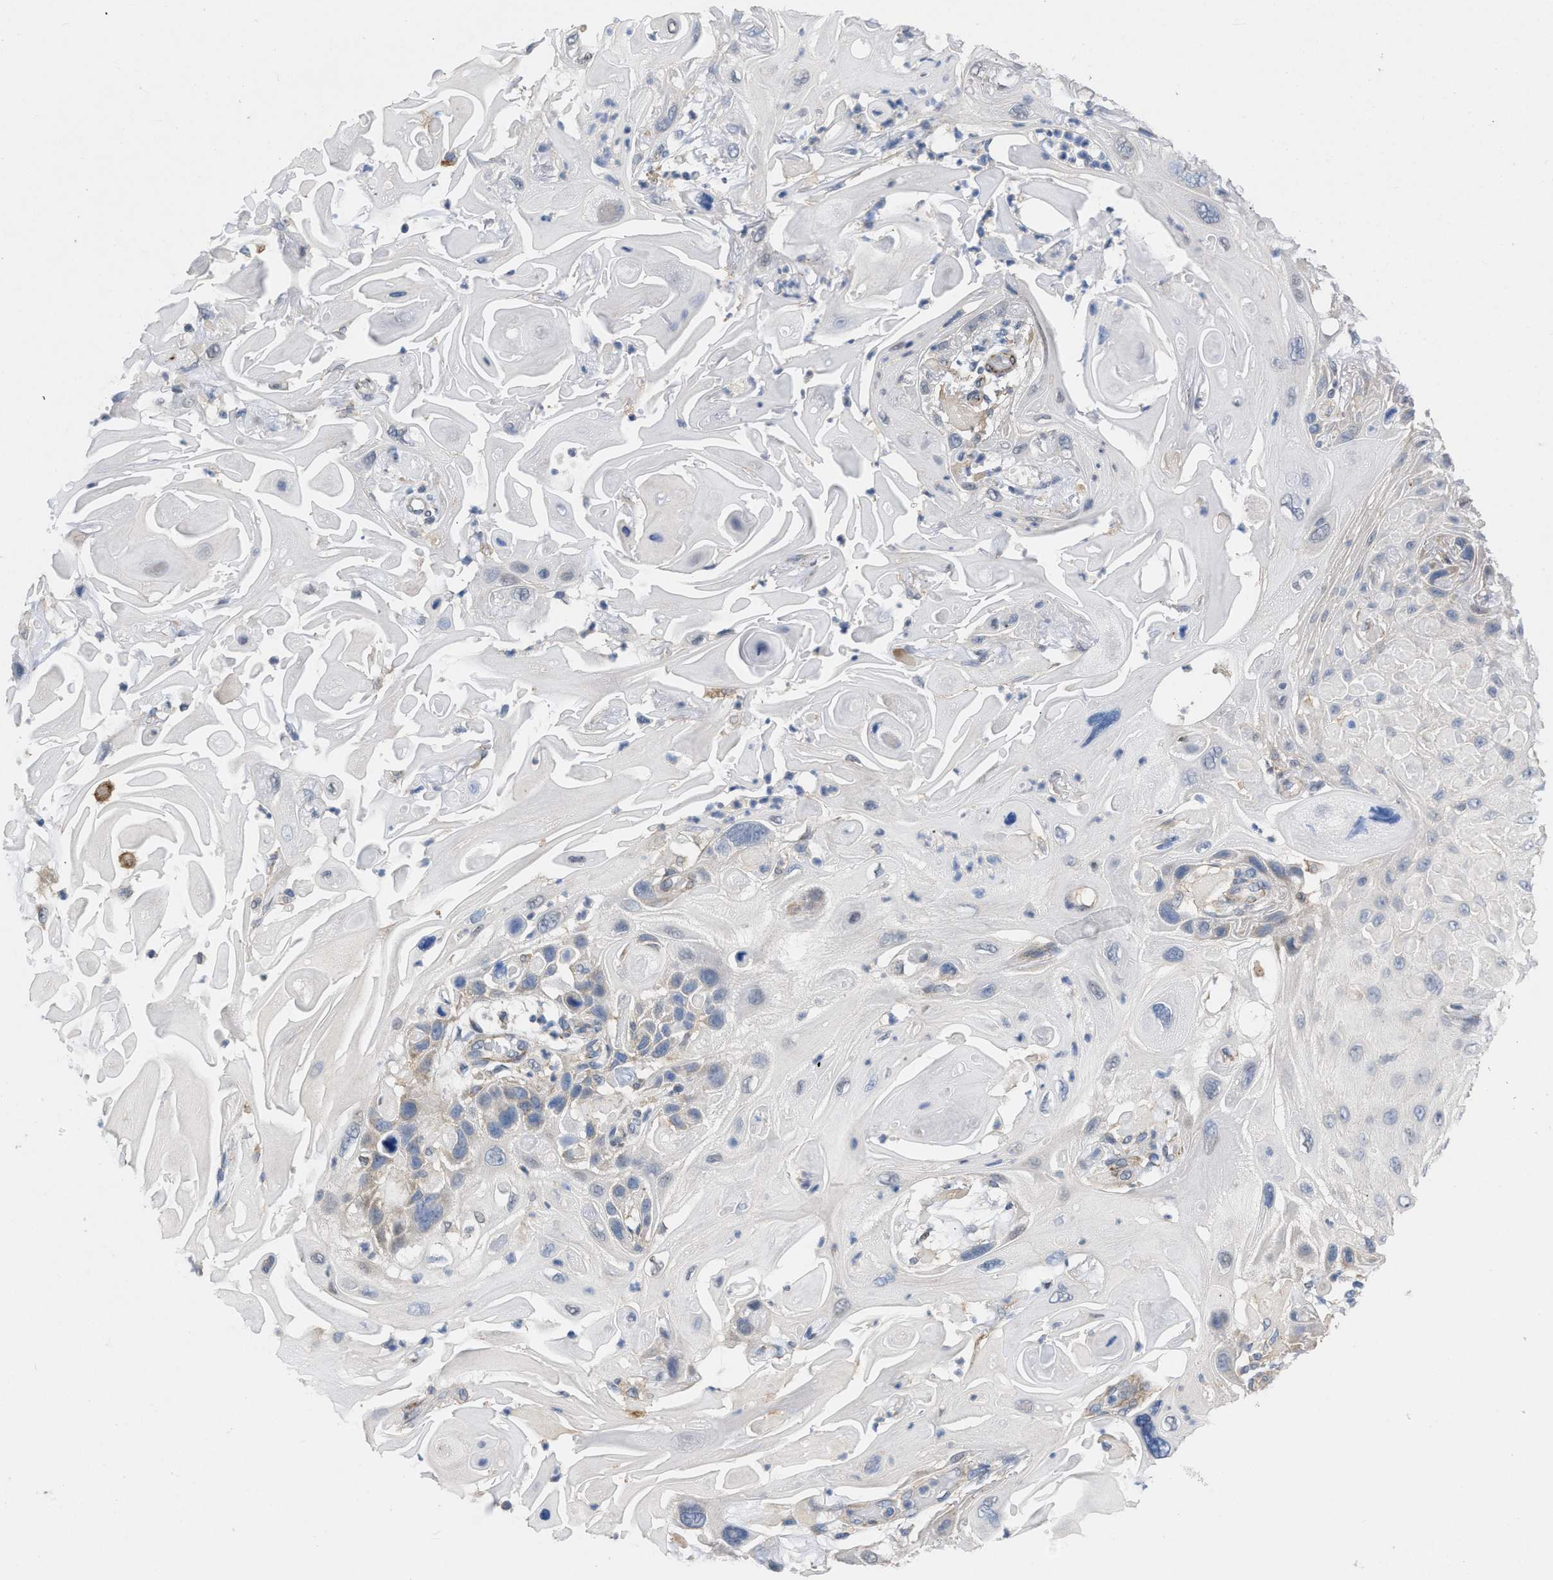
{"staining": {"intensity": "negative", "quantity": "none", "location": "none"}, "tissue": "skin cancer", "cell_type": "Tumor cells", "image_type": "cancer", "snomed": [{"axis": "morphology", "description": "Squamous cell carcinoma, NOS"}, {"axis": "topography", "description": "Skin"}], "caption": "DAB immunohistochemical staining of human skin squamous cell carcinoma reveals no significant staining in tumor cells. (DAB immunohistochemistry, high magnification).", "gene": "TMEM131", "patient": {"sex": "female", "age": 77}}